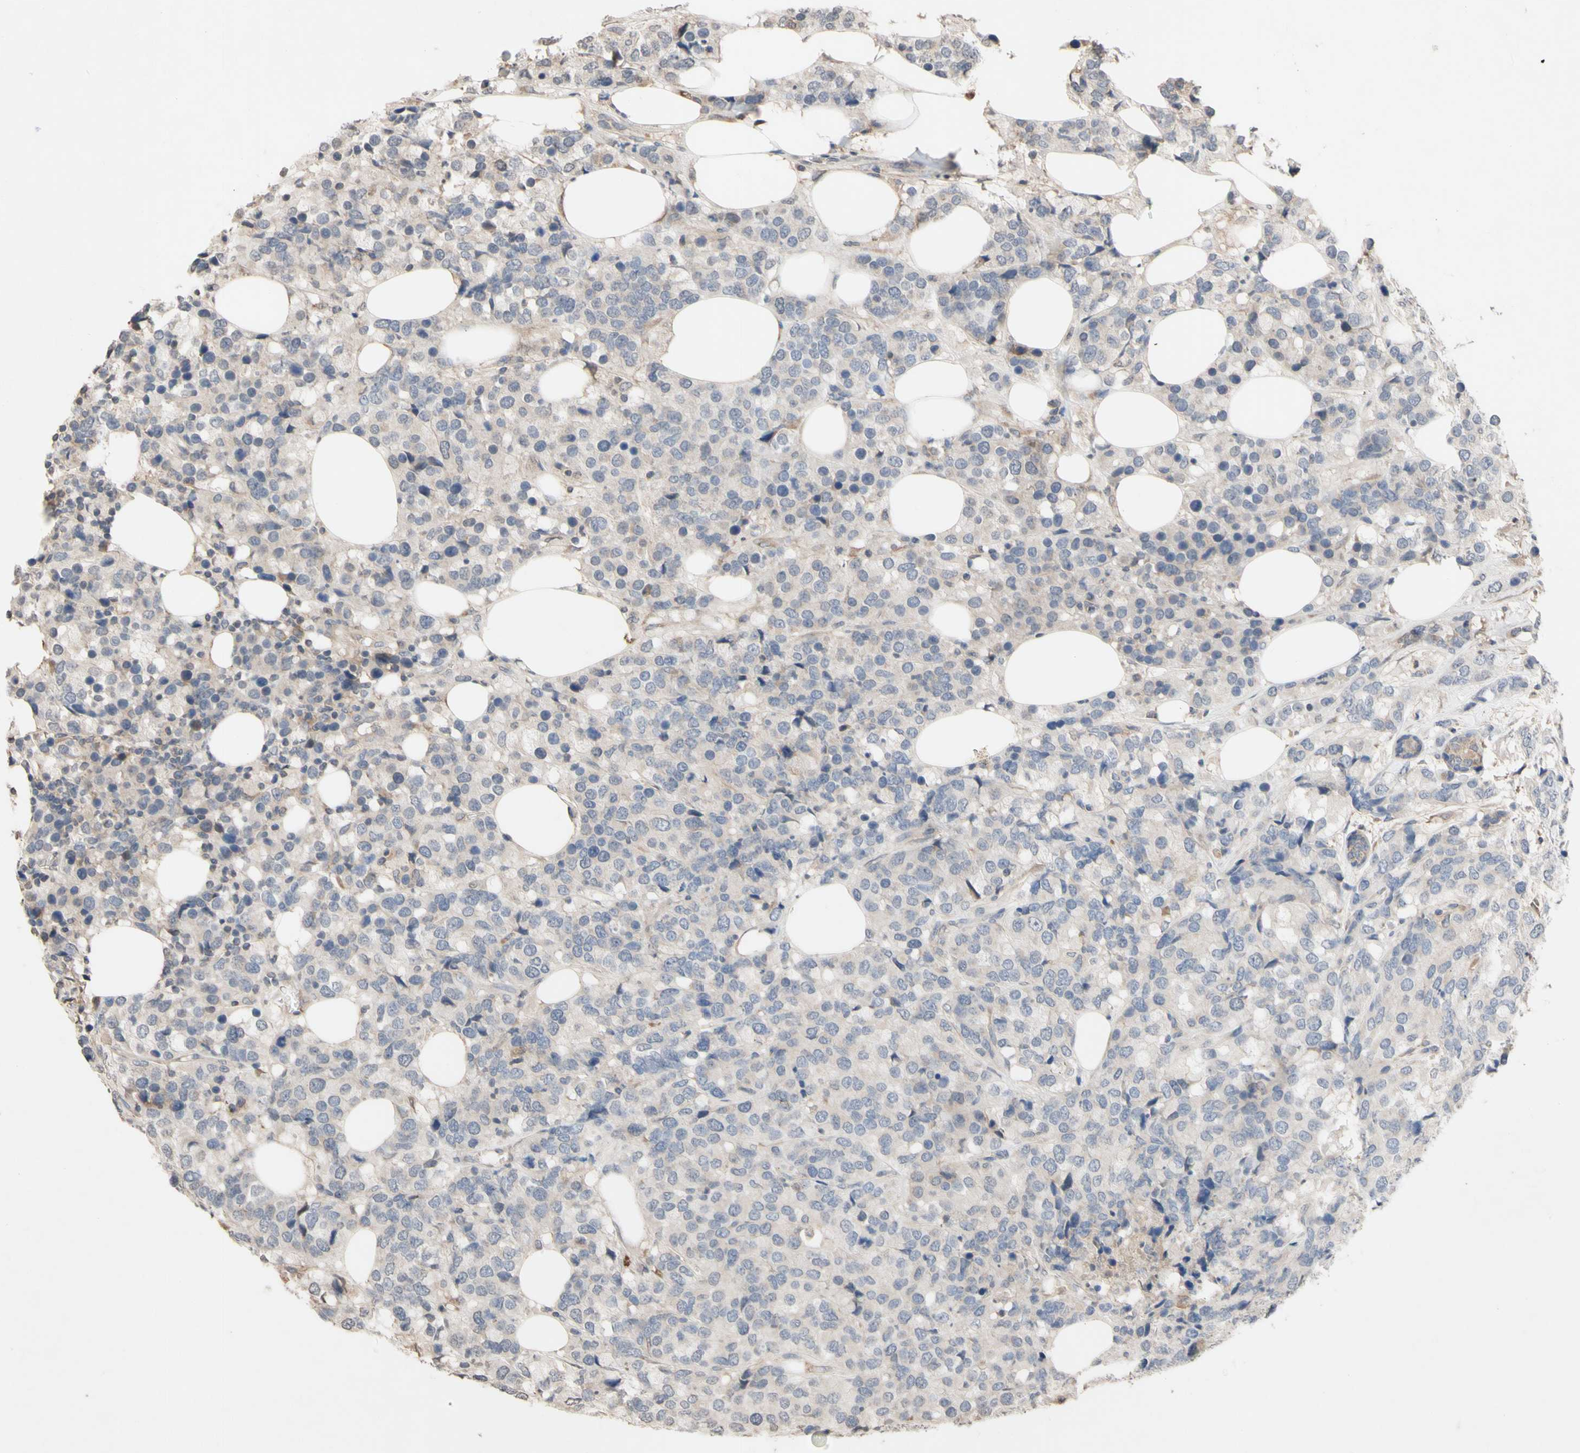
{"staining": {"intensity": "negative", "quantity": "none", "location": "none"}, "tissue": "breast cancer", "cell_type": "Tumor cells", "image_type": "cancer", "snomed": [{"axis": "morphology", "description": "Lobular carcinoma"}, {"axis": "topography", "description": "Breast"}], "caption": "An immunohistochemistry (IHC) histopathology image of lobular carcinoma (breast) is shown. There is no staining in tumor cells of lobular carcinoma (breast). The staining is performed using DAB (3,3'-diaminobenzidine) brown chromogen with nuclei counter-stained in using hematoxylin.", "gene": "NECTIN3", "patient": {"sex": "female", "age": 59}}